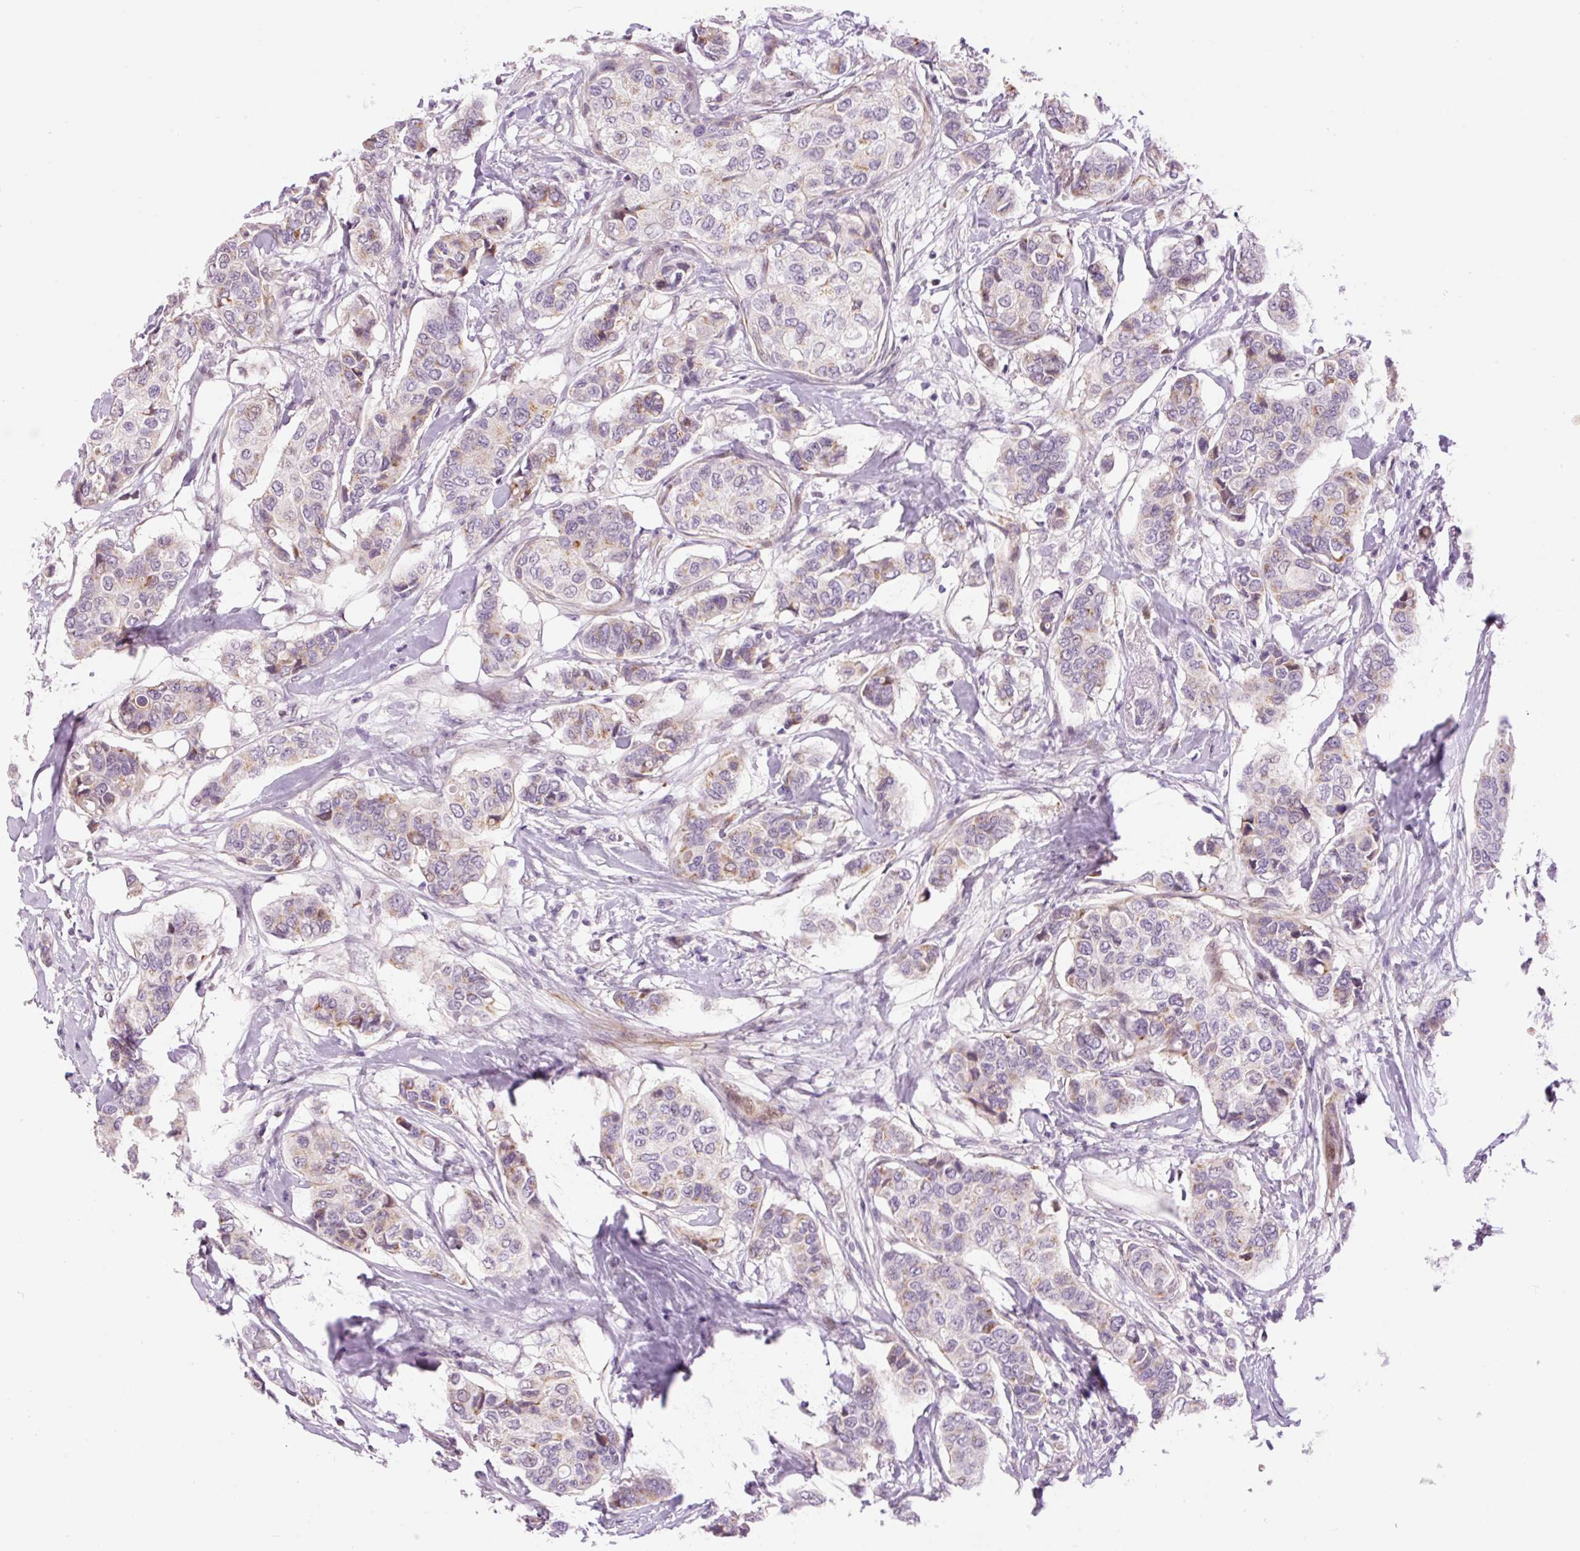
{"staining": {"intensity": "weak", "quantity": "<25%", "location": "cytoplasmic/membranous"}, "tissue": "breast cancer", "cell_type": "Tumor cells", "image_type": "cancer", "snomed": [{"axis": "morphology", "description": "Lobular carcinoma"}, {"axis": "topography", "description": "Breast"}], "caption": "This is an immunohistochemistry image of human breast lobular carcinoma. There is no staining in tumor cells.", "gene": "HNF1A", "patient": {"sex": "female", "age": 51}}